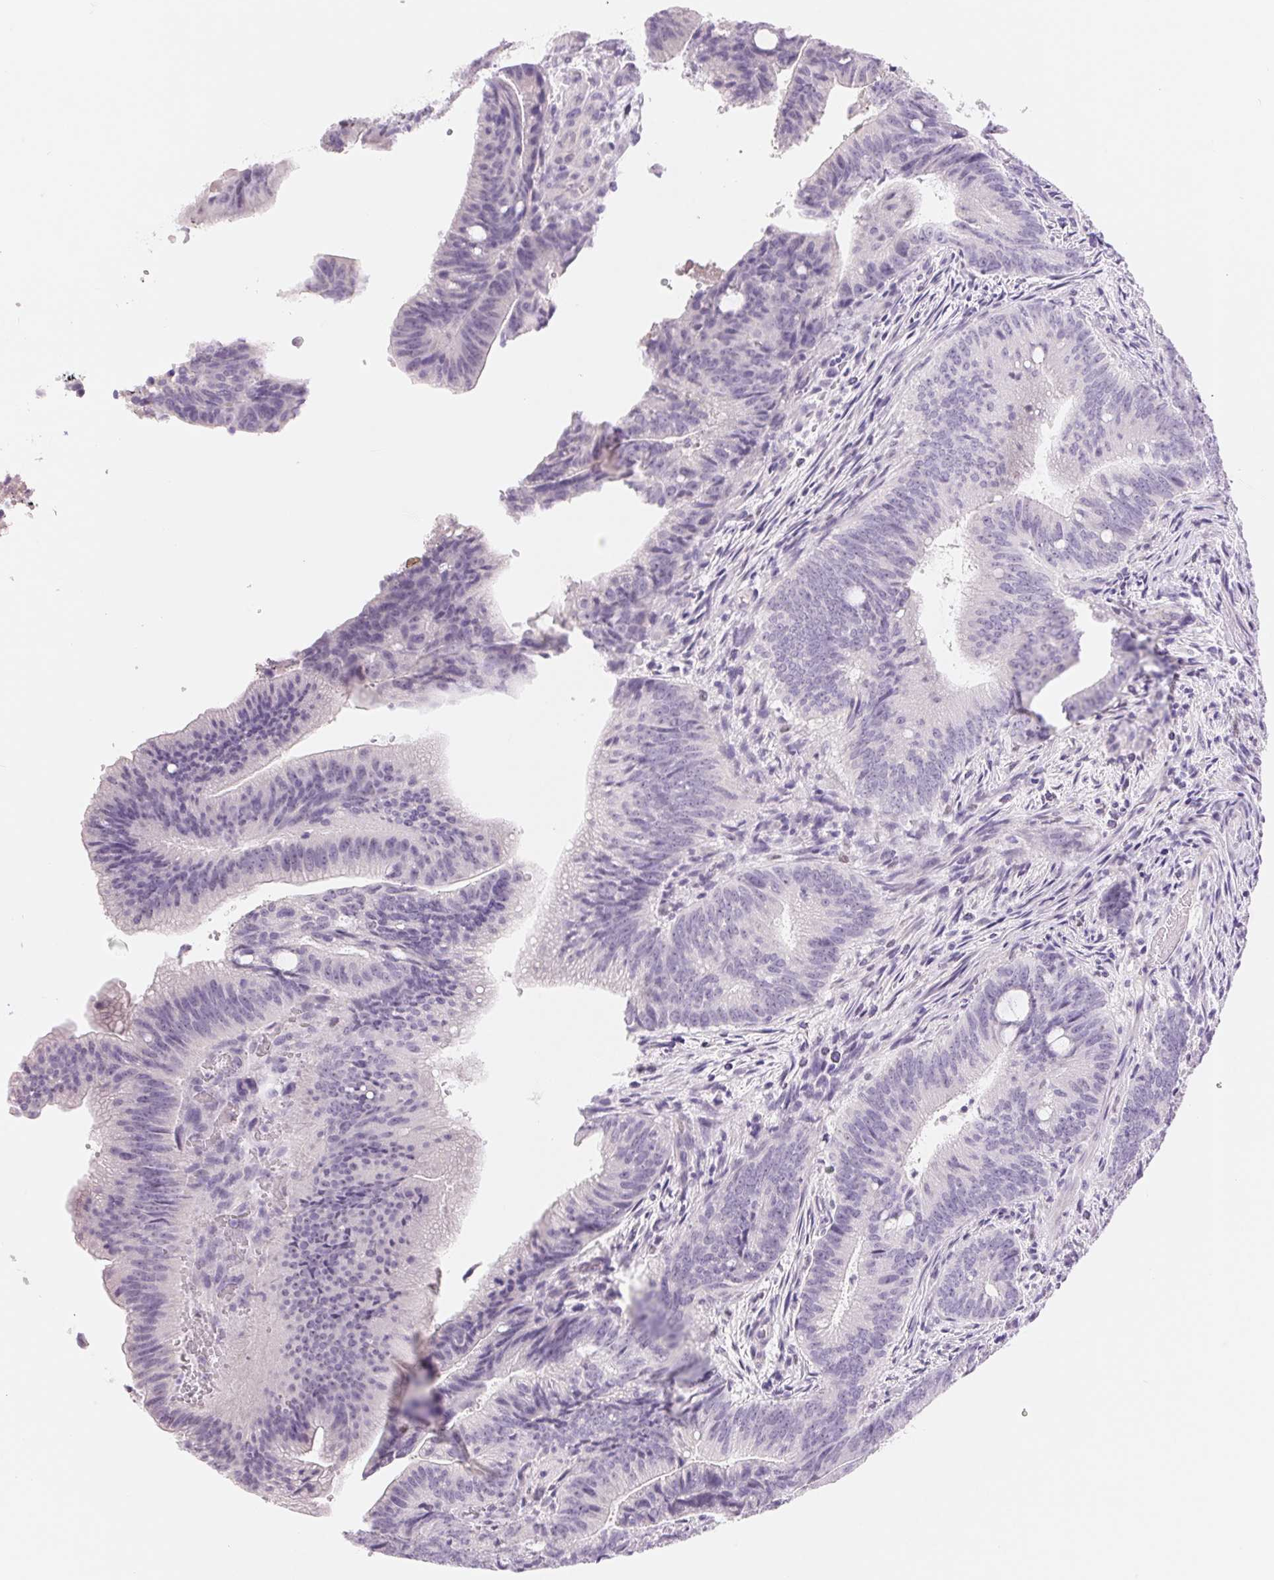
{"staining": {"intensity": "negative", "quantity": "none", "location": "none"}, "tissue": "colorectal cancer", "cell_type": "Tumor cells", "image_type": "cancer", "snomed": [{"axis": "morphology", "description": "Adenocarcinoma, NOS"}, {"axis": "topography", "description": "Colon"}], "caption": "Image shows no significant protein staining in tumor cells of colorectal adenocarcinoma.", "gene": "ASGR2", "patient": {"sex": "female", "age": 43}}